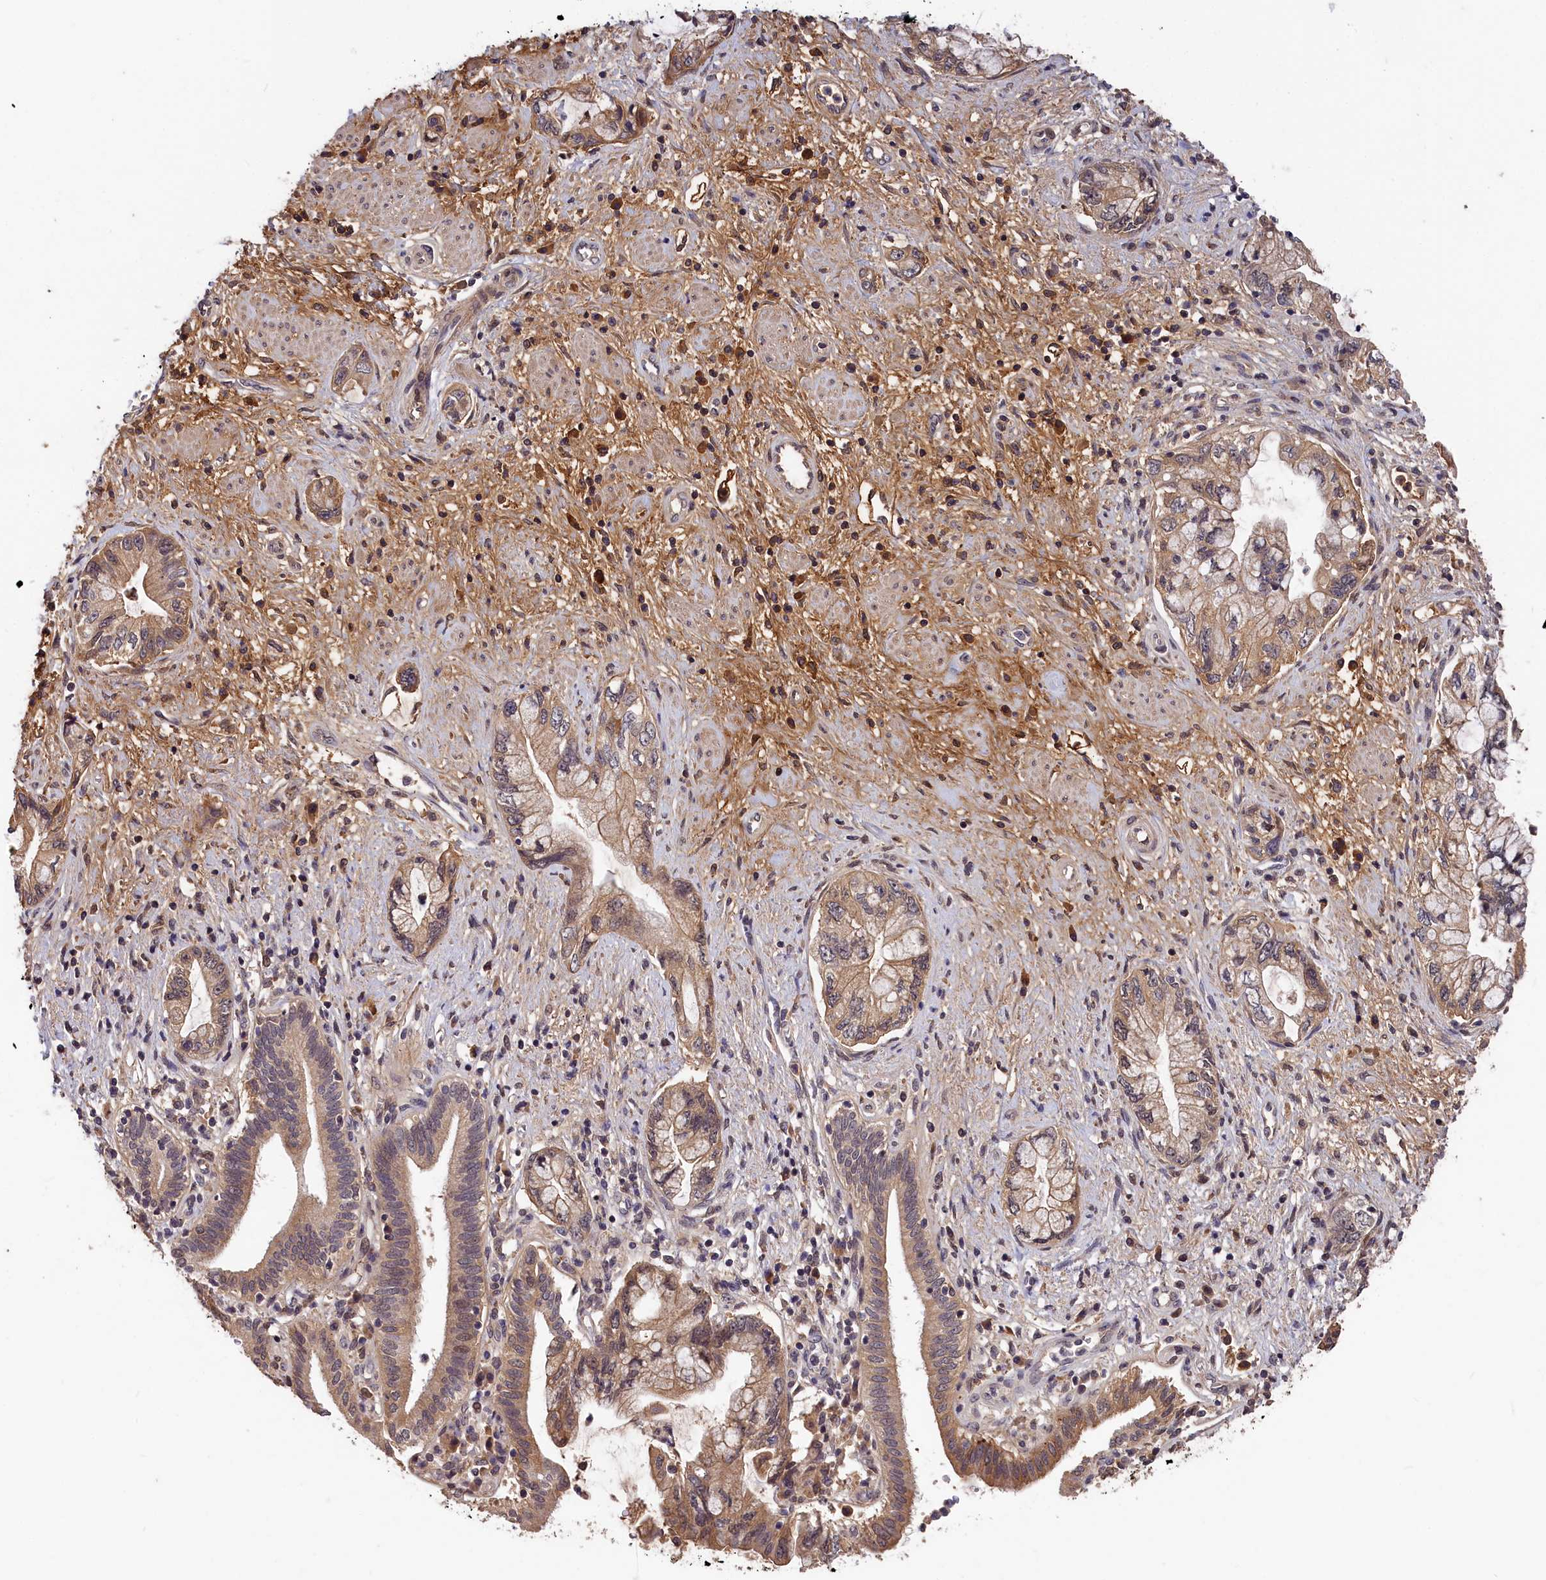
{"staining": {"intensity": "moderate", "quantity": ">75%", "location": "cytoplasmic/membranous"}, "tissue": "pancreatic cancer", "cell_type": "Tumor cells", "image_type": "cancer", "snomed": [{"axis": "morphology", "description": "Adenocarcinoma, NOS"}, {"axis": "topography", "description": "Pancreas"}], "caption": "Protein expression analysis of pancreatic adenocarcinoma demonstrates moderate cytoplasmic/membranous positivity in approximately >75% of tumor cells. The protein is stained brown, and the nuclei are stained in blue (DAB (3,3'-diaminobenzidine) IHC with brightfield microscopy, high magnification).", "gene": "ITIH1", "patient": {"sex": "female", "age": 73}}